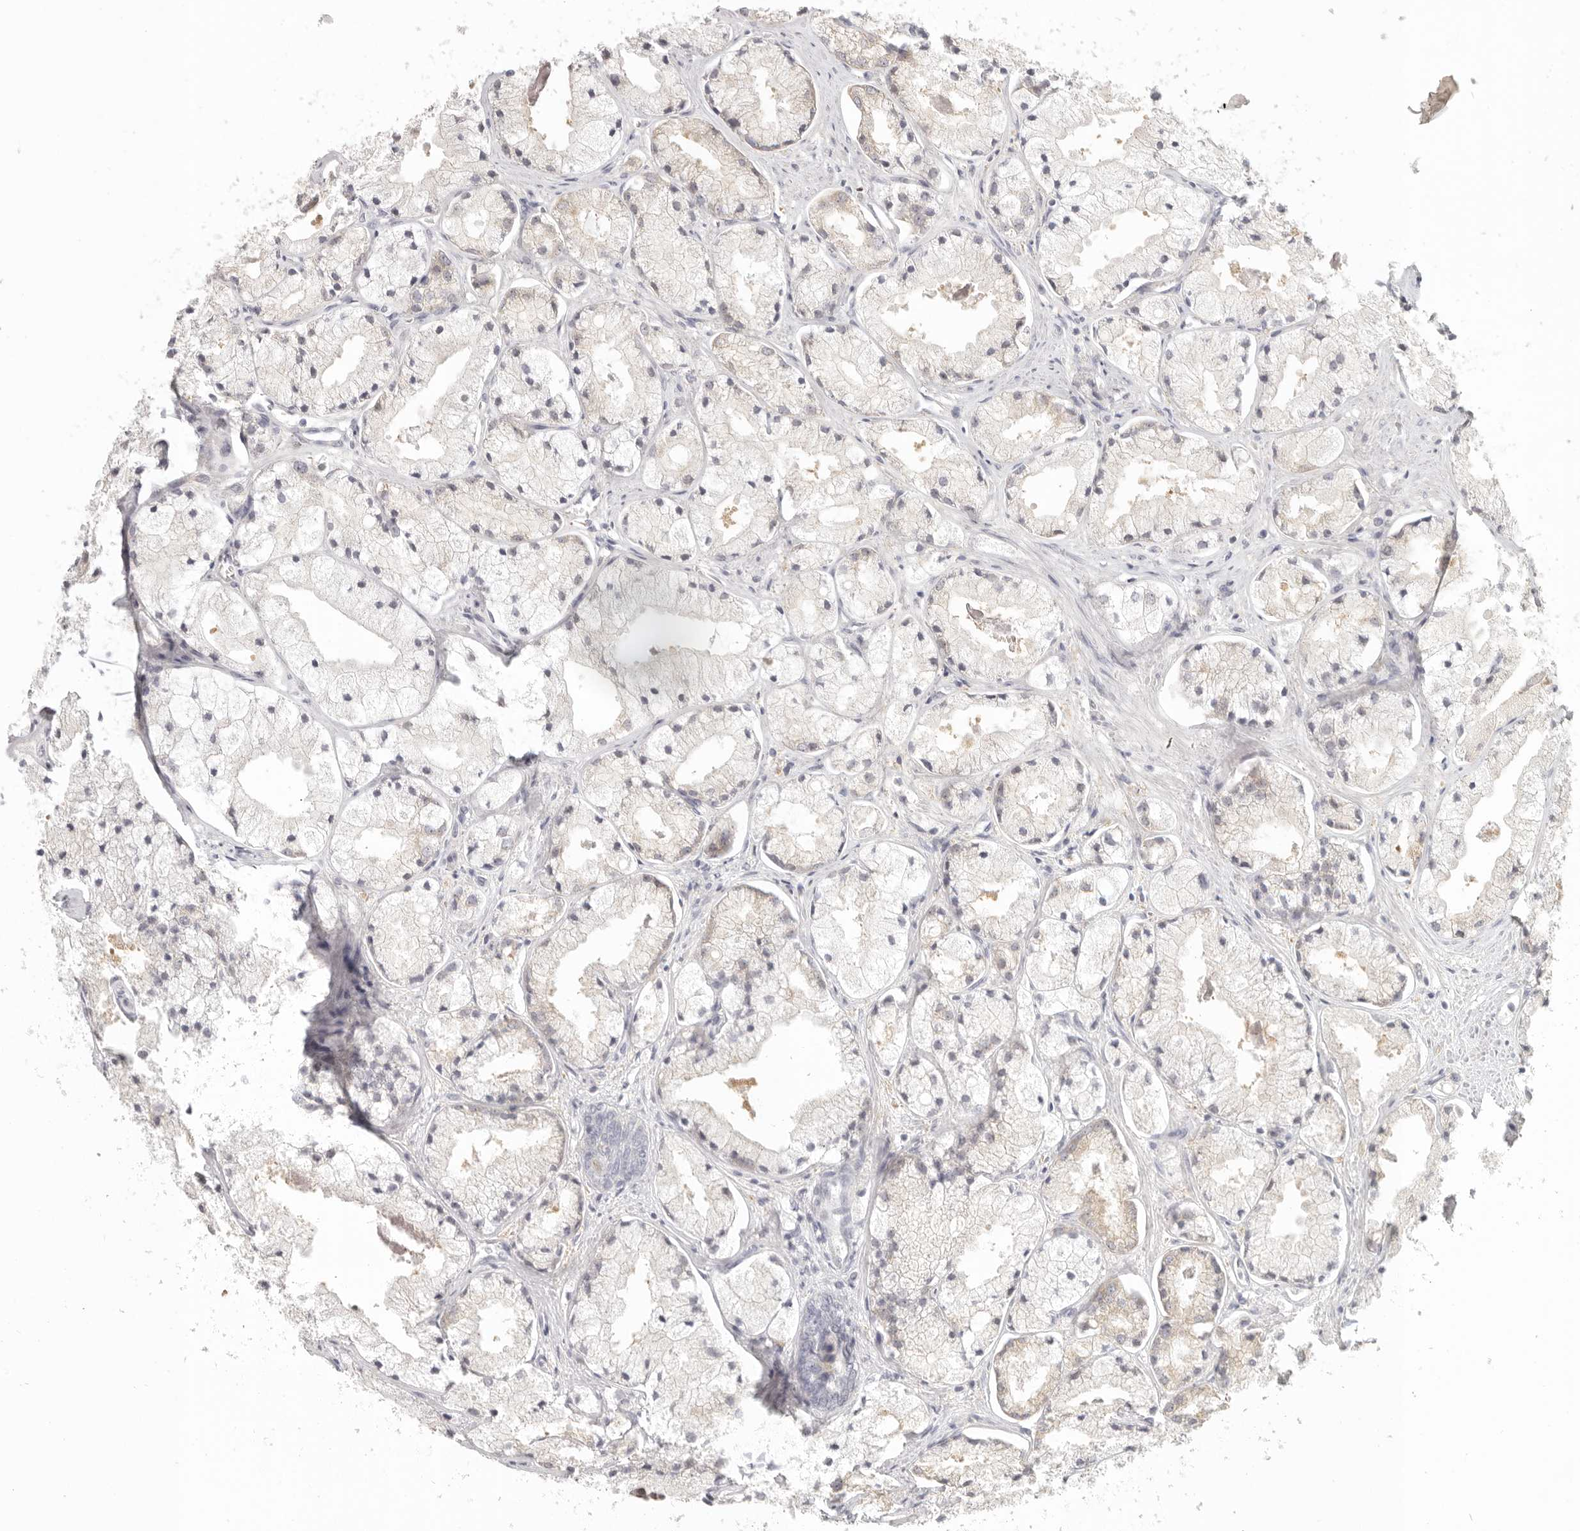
{"staining": {"intensity": "weak", "quantity": "<25%", "location": "cytoplasmic/membranous"}, "tissue": "prostate cancer", "cell_type": "Tumor cells", "image_type": "cancer", "snomed": [{"axis": "morphology", "description": "Adenocarcinoma, High grade"}, {"axis": "topography", "description": "Prostate"}], "caption": "Tumor cells are negative for brown protein staining in prostate cancer (adenocarcinoma (high-grade)).", "gene": "AHDC1", "patient": {"sex": "male", "age": 50}}